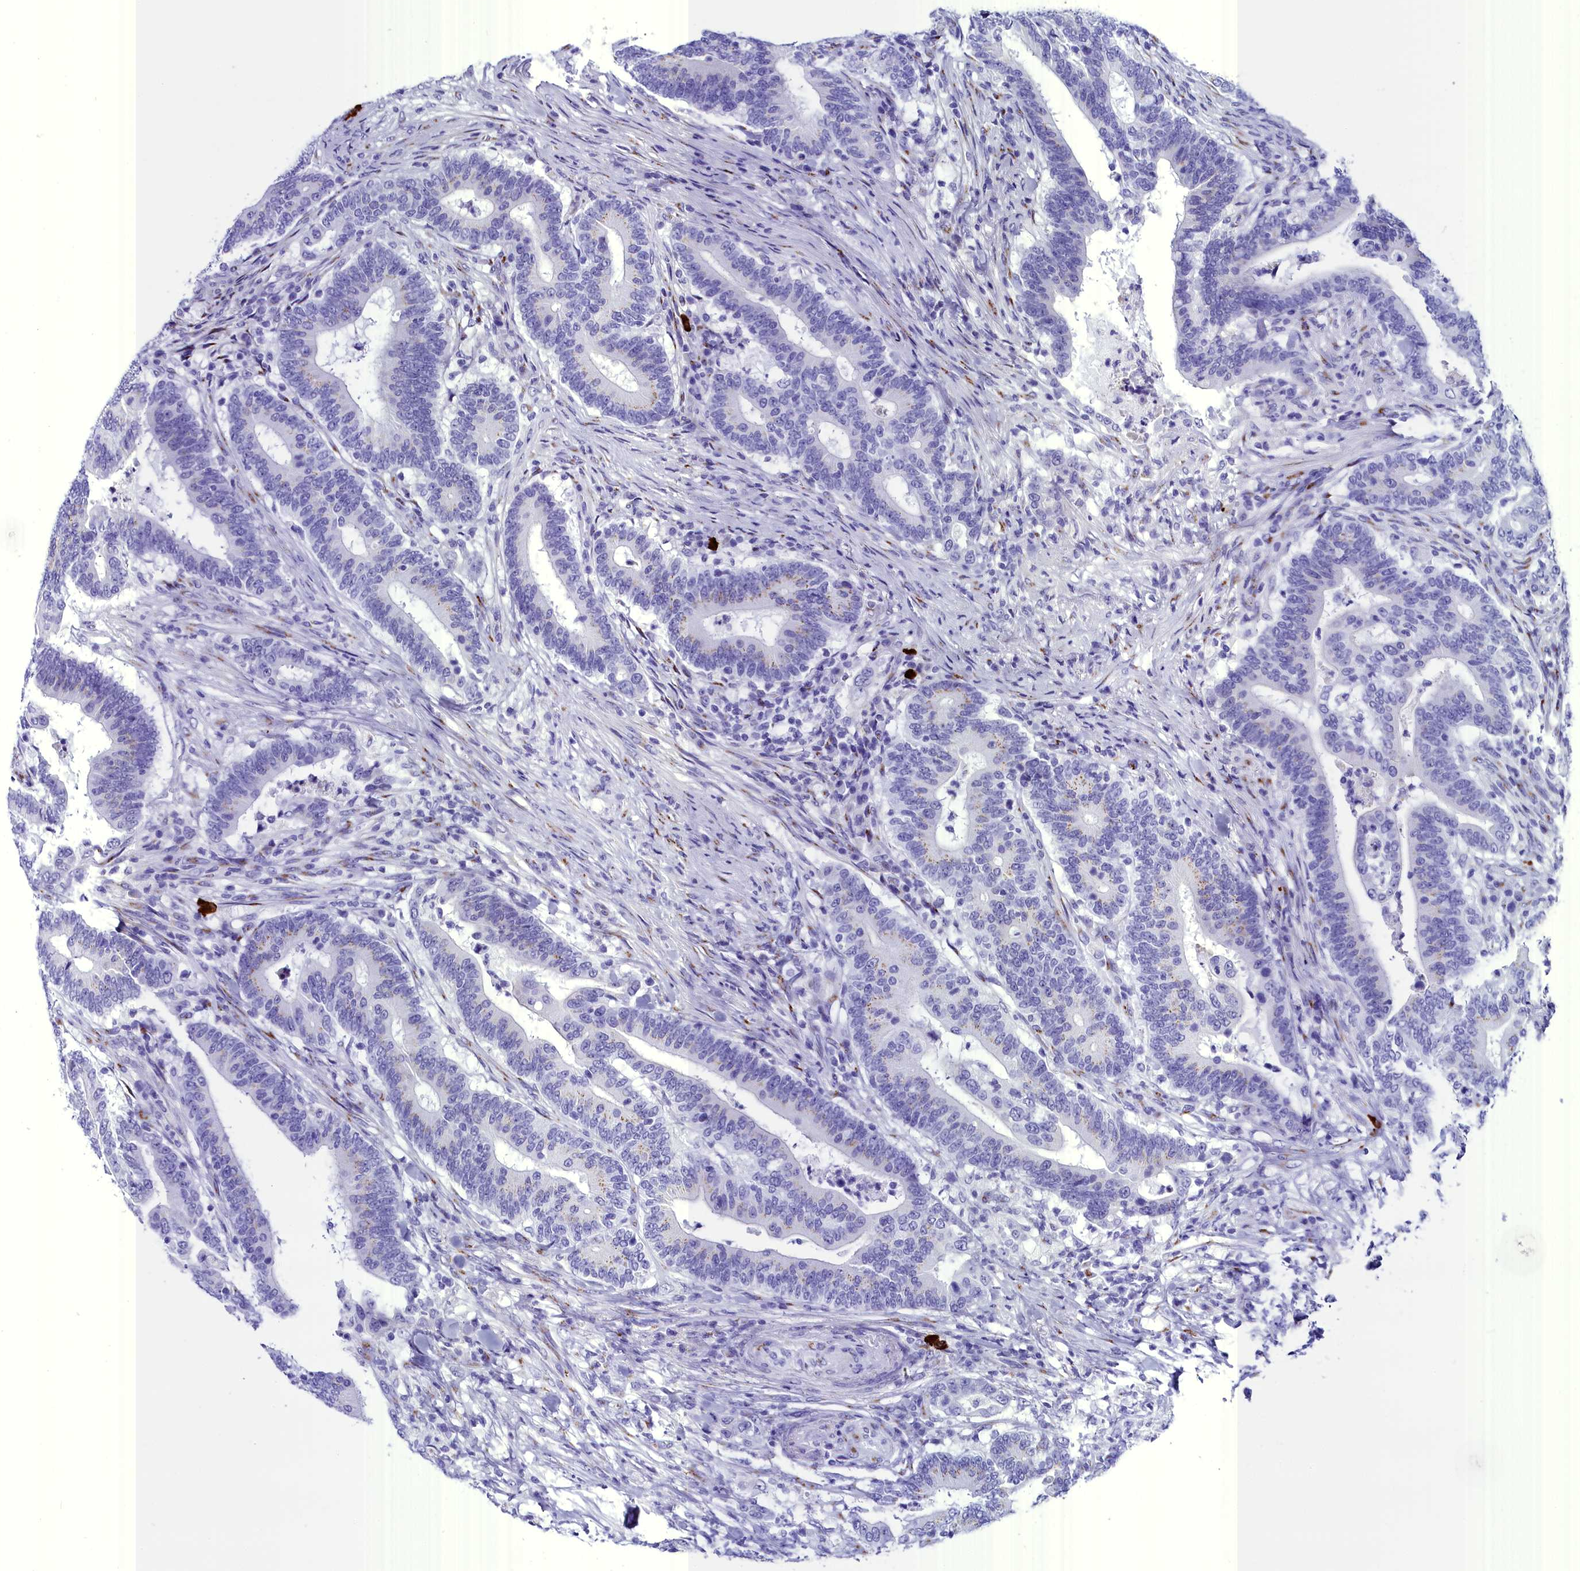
{"staining": {"intensity": "negative", "quantity": "none", "location": "none"}, "tissue": "colorectal cancer", "cell_type": "Tumor cells", "image_type": "cancer", "snomed": [{"axis": "morphology", "description": "Adenocarcinoma, NOS"}, {"axis": "topography", "description": "Colon"}], "caption": "Human colorectal cancer (adenocarcinoma) stained for a protein using immunohistochemistry (IHC) shows no expression in tumor cells.", "gene": "AP3B2", "patient": {"sex": "female", "age": 66}}